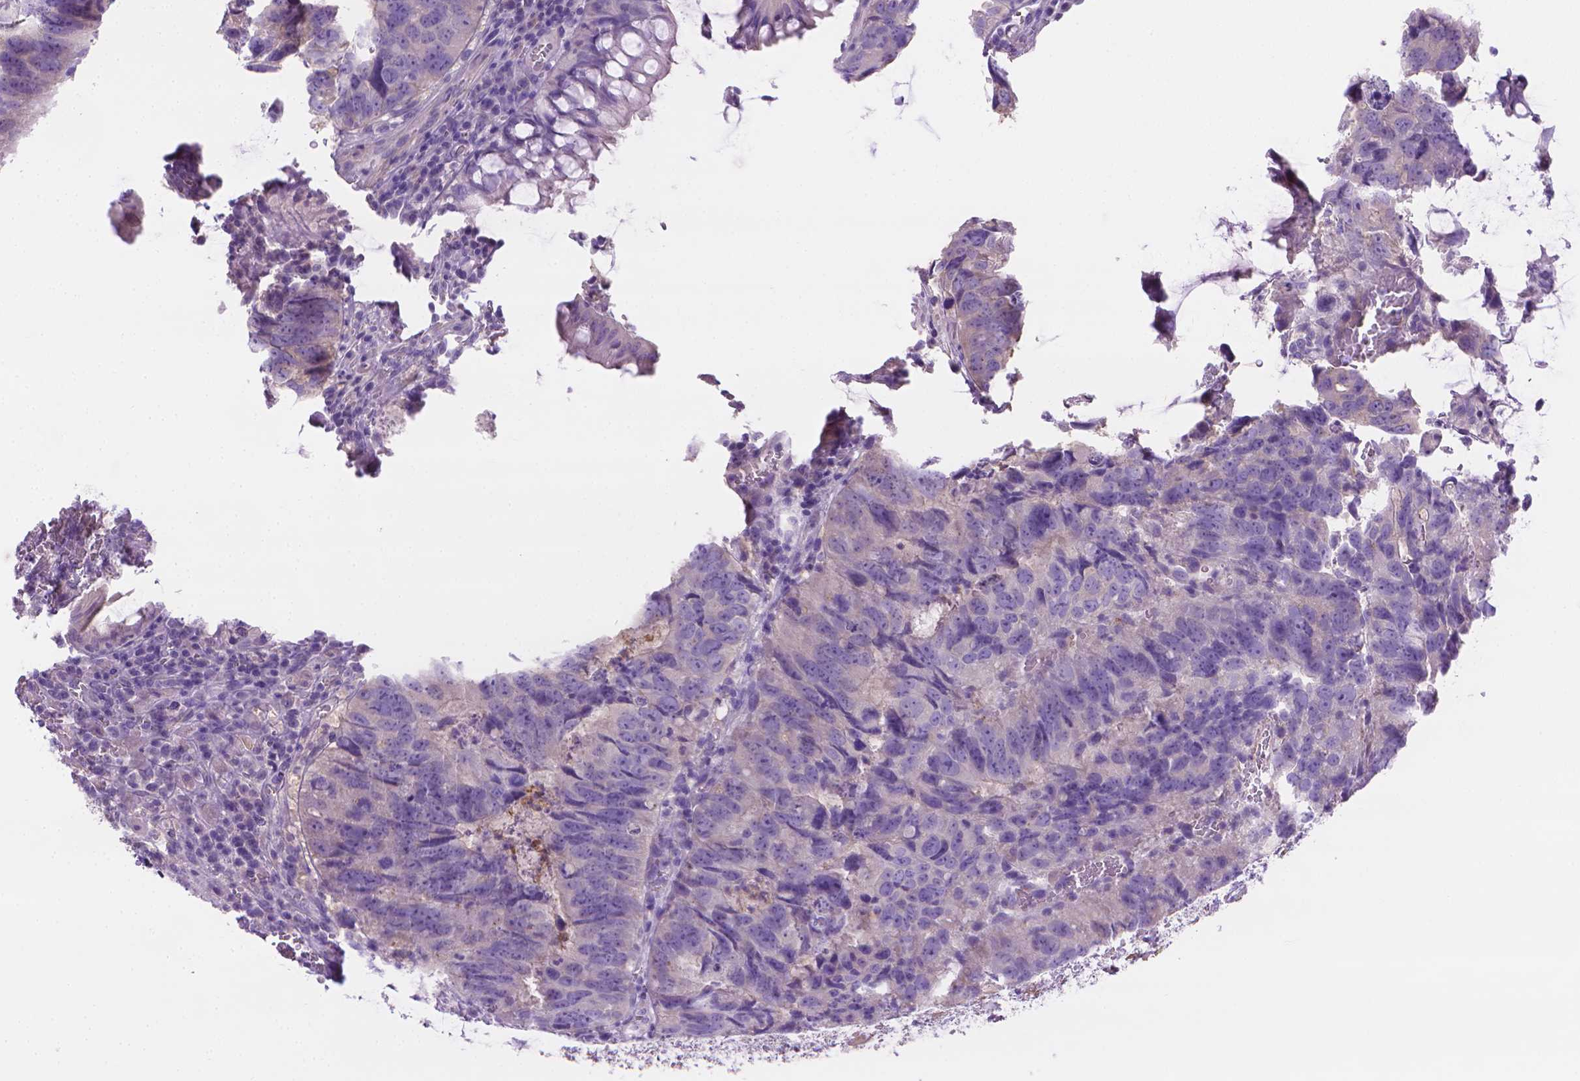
{"staining": {"intensity": "negative", "quantity": "none", "location": "none"}, "tissue": "colorectal cancer", "cell_type": "Tumor cells", "image_type": "cancer", "snomed": [{"axis": "morphology", "description": "Adenocarcinoma, NOS"}, {"axis": "topography", "description": "Colon"}], "caption": "Immunohistochemistry (IHC) micrograph of neoplastic tissue: colorectal adenocarcinoma stained with DAB exhibits no significant protein expression in tumor cells.", "gene": "FASN", "patient": {"sex": "male", "age": 79}}